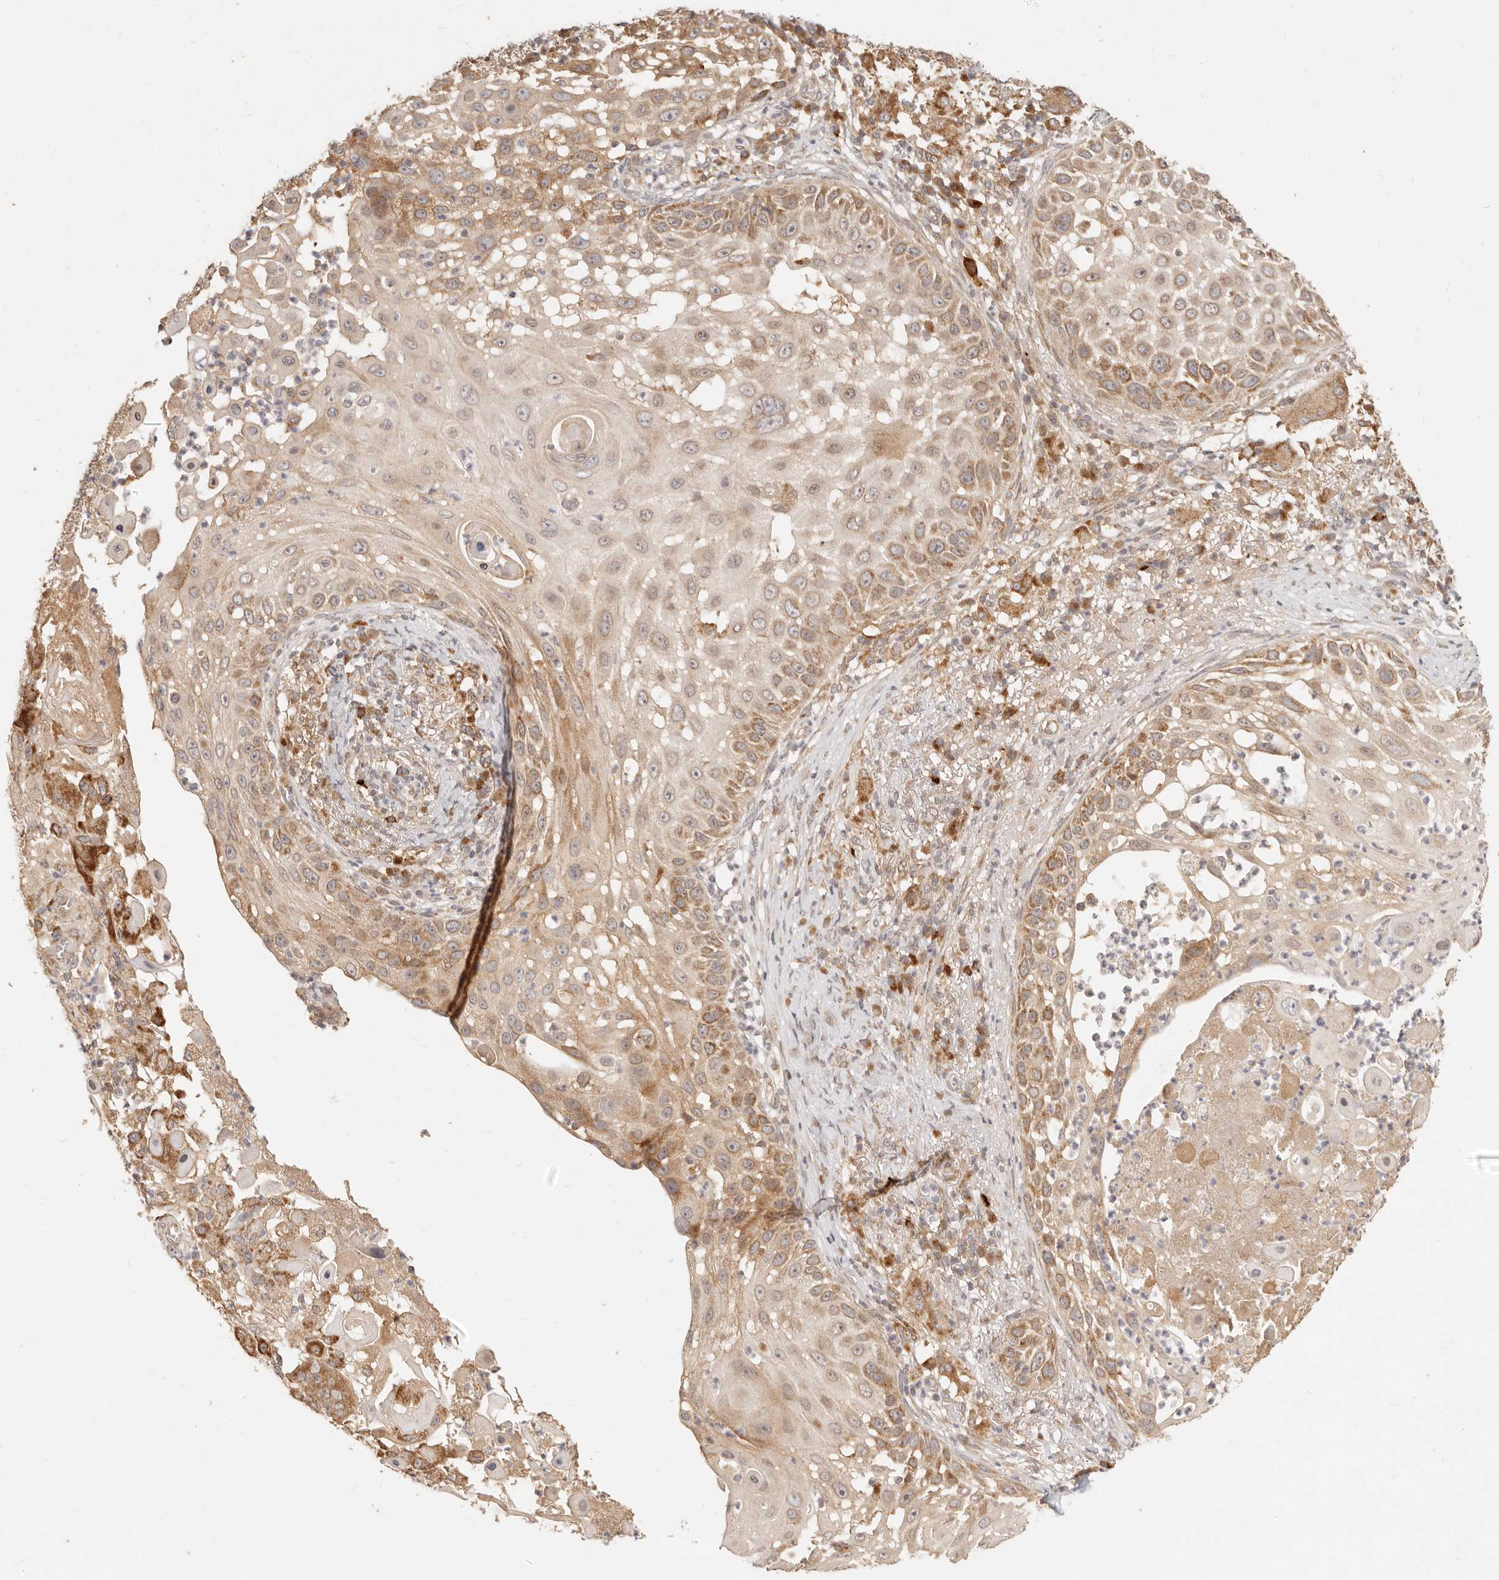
{"staining": {"intensity": "moderate", "quantity": ">75%", "location": "cytoplasmic/membranous"}, "tissue": "skin cancer", "cell_type": "Tumor cells", "image_type": "cancer", "snomed": [{"axis": "morphology", "description": "Squamous cell carcinoma, NOS"}, {"axis": "topography", "description": "Skin"}], "caption": "Protein expression analysis of human skin cancer (squamous cell carcinoma) reveals moderate cytoplasmic/membranous staining in approximately >75% of tumor cells. The protein of interest is shown in brown color, while the nuclei are stained blue.", "gene": "TIMM17A", "patient": {"sex": "female", "age": 44}}